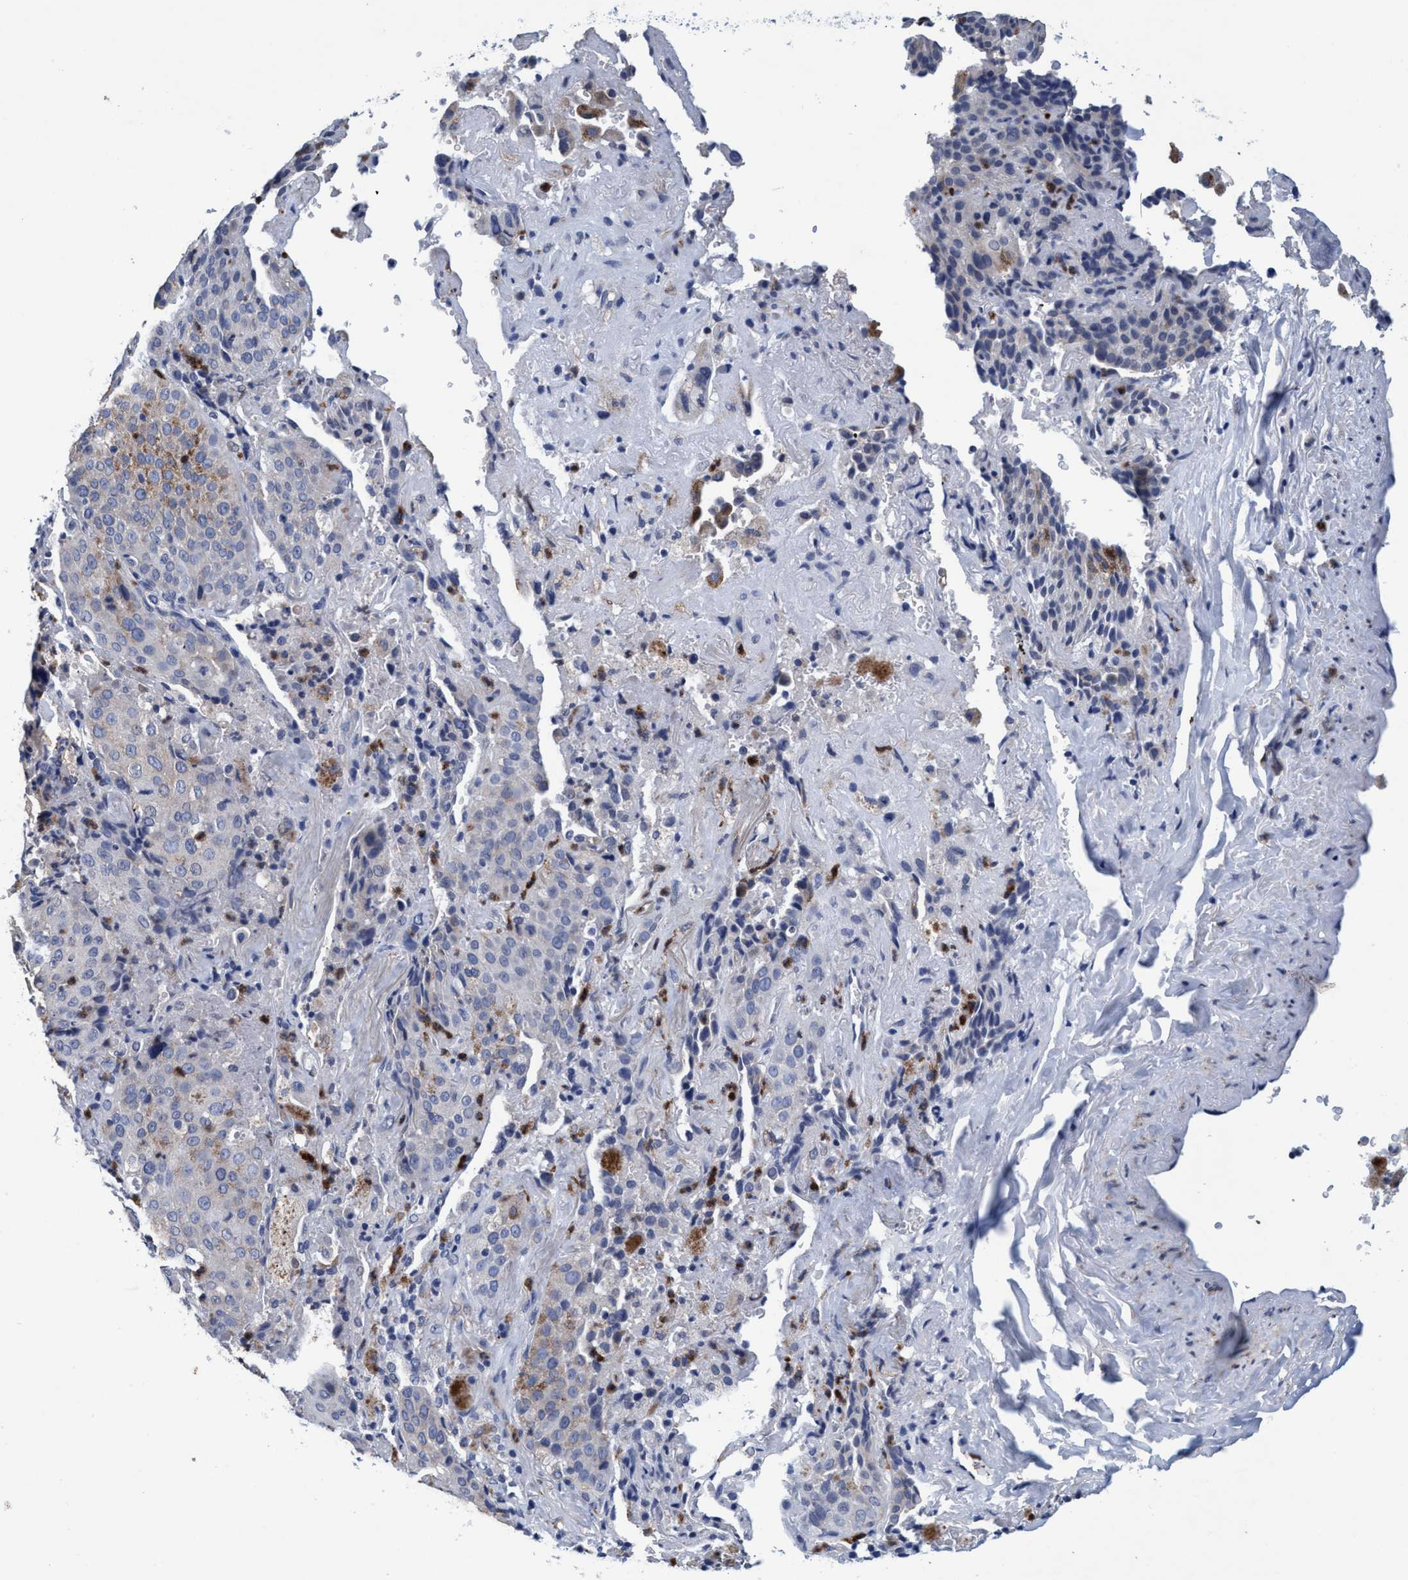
{"staining": {"intensity": "weak", "quantity": "25%-75%", "location": "cytoplasmic/membranous"}, "tissue": "lung cancer", "cell_type": "Tumor cells", "image_type": "cancer", "snomed": [{"axis": "morphology", "description": "Squamous cell carcinoma, NOS"}, {"axis": "topography", "description": "Lung"}], "caption": "Protein expression analysis of squamous cell carcinoma (lung) shows weak cytoplasmic/membranous positivity in about 25%-75% of tumor cells.", "gene": "GRB14", "patient": {"sex": "male", "age": 54}}